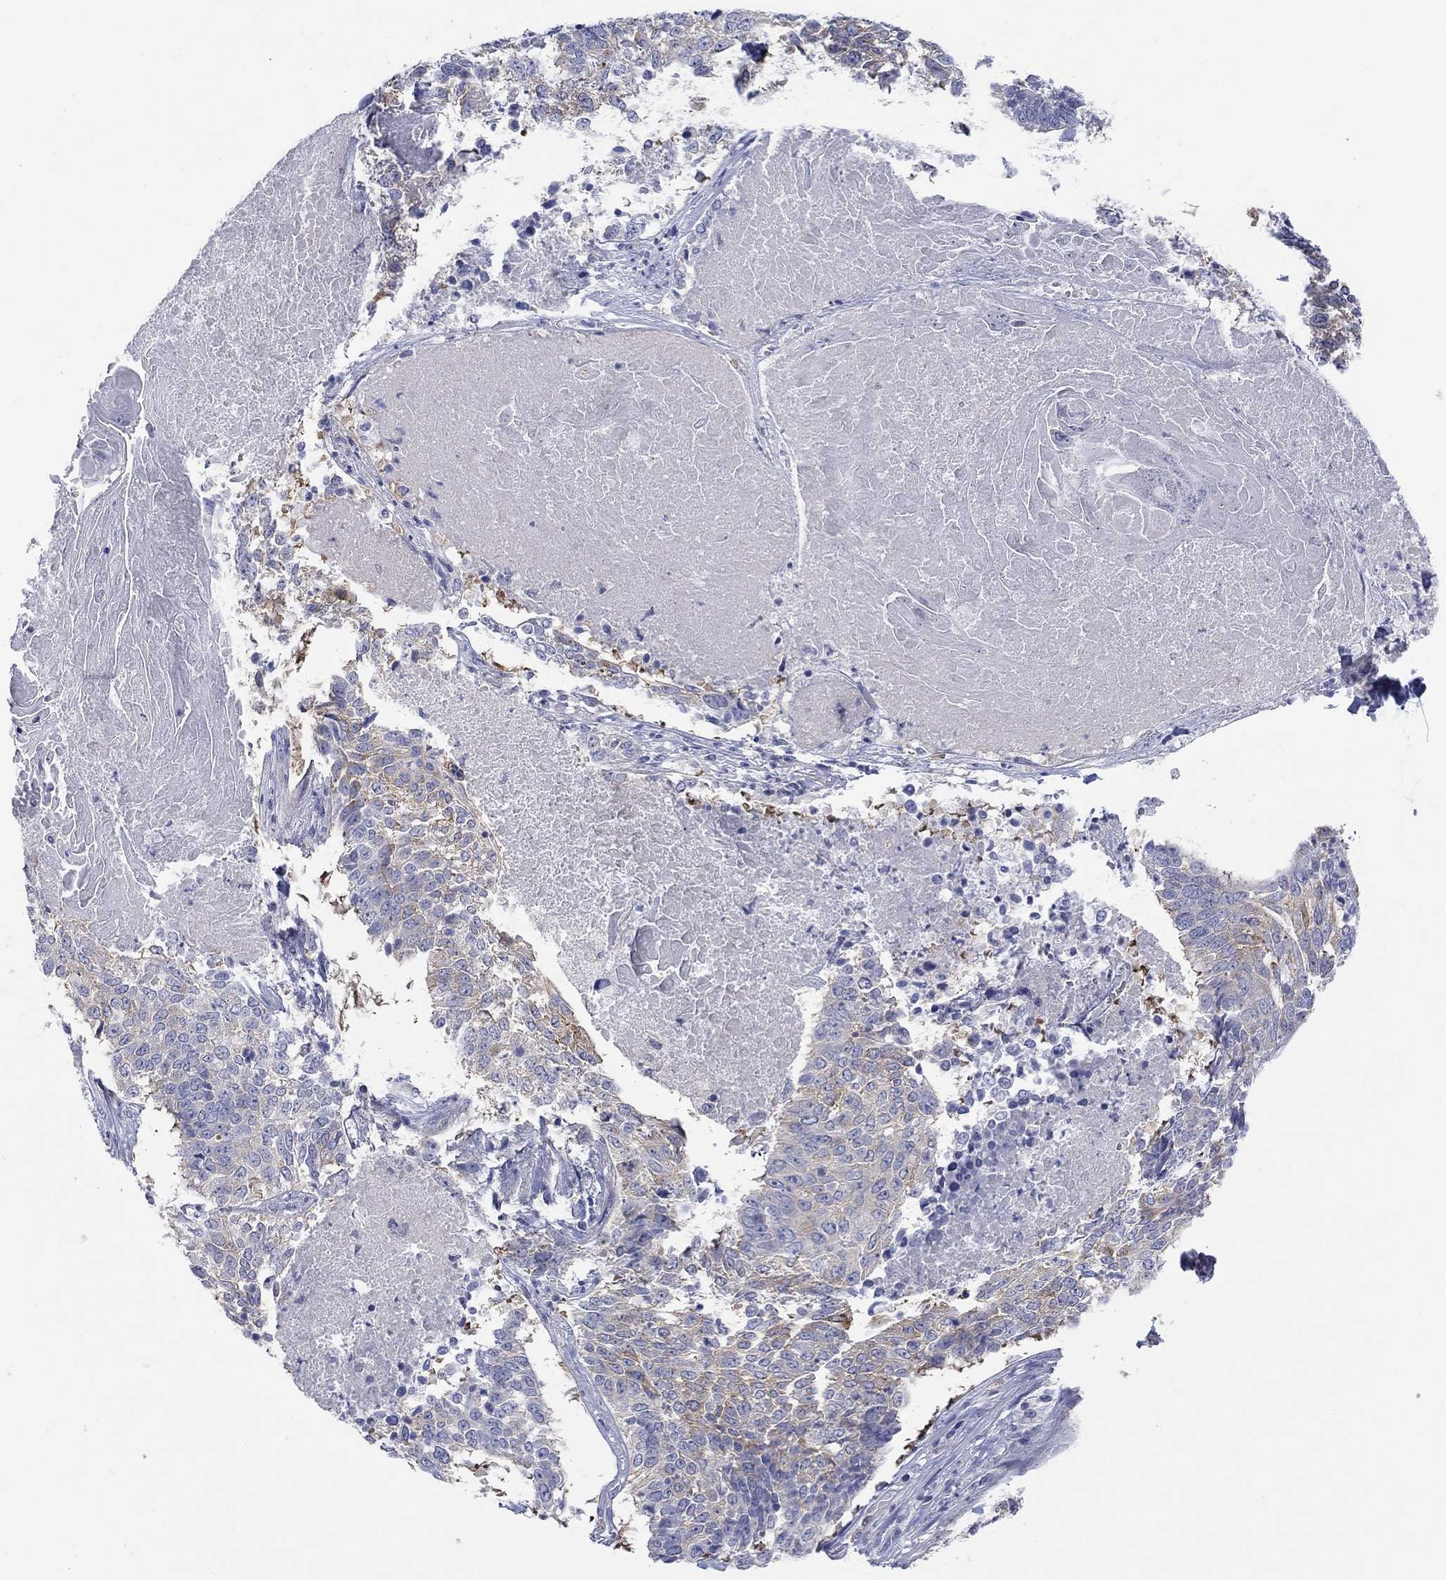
{"staining": {"intensity": "moderate", "quantity": "<25%", "location": "cytoplasmic/membranous"}, "tissue": "lung cancer", "cell_type": "Tumor cells", "image_type": "cancer", "snomed": [{"axis": "morphology", "description": "Squamous cell carcinoma, NOS"}, {"axis": "topography", "description": "Lung"}], "caption": "Immunohistochemical staining of lung squamous cell carcinoma shows moderate cytoplasmic/membranous protein staining in approximately <25% of tumor cells.", "gene": "PTPRZ1", "patient": {"sex": "male", "age": 64}}